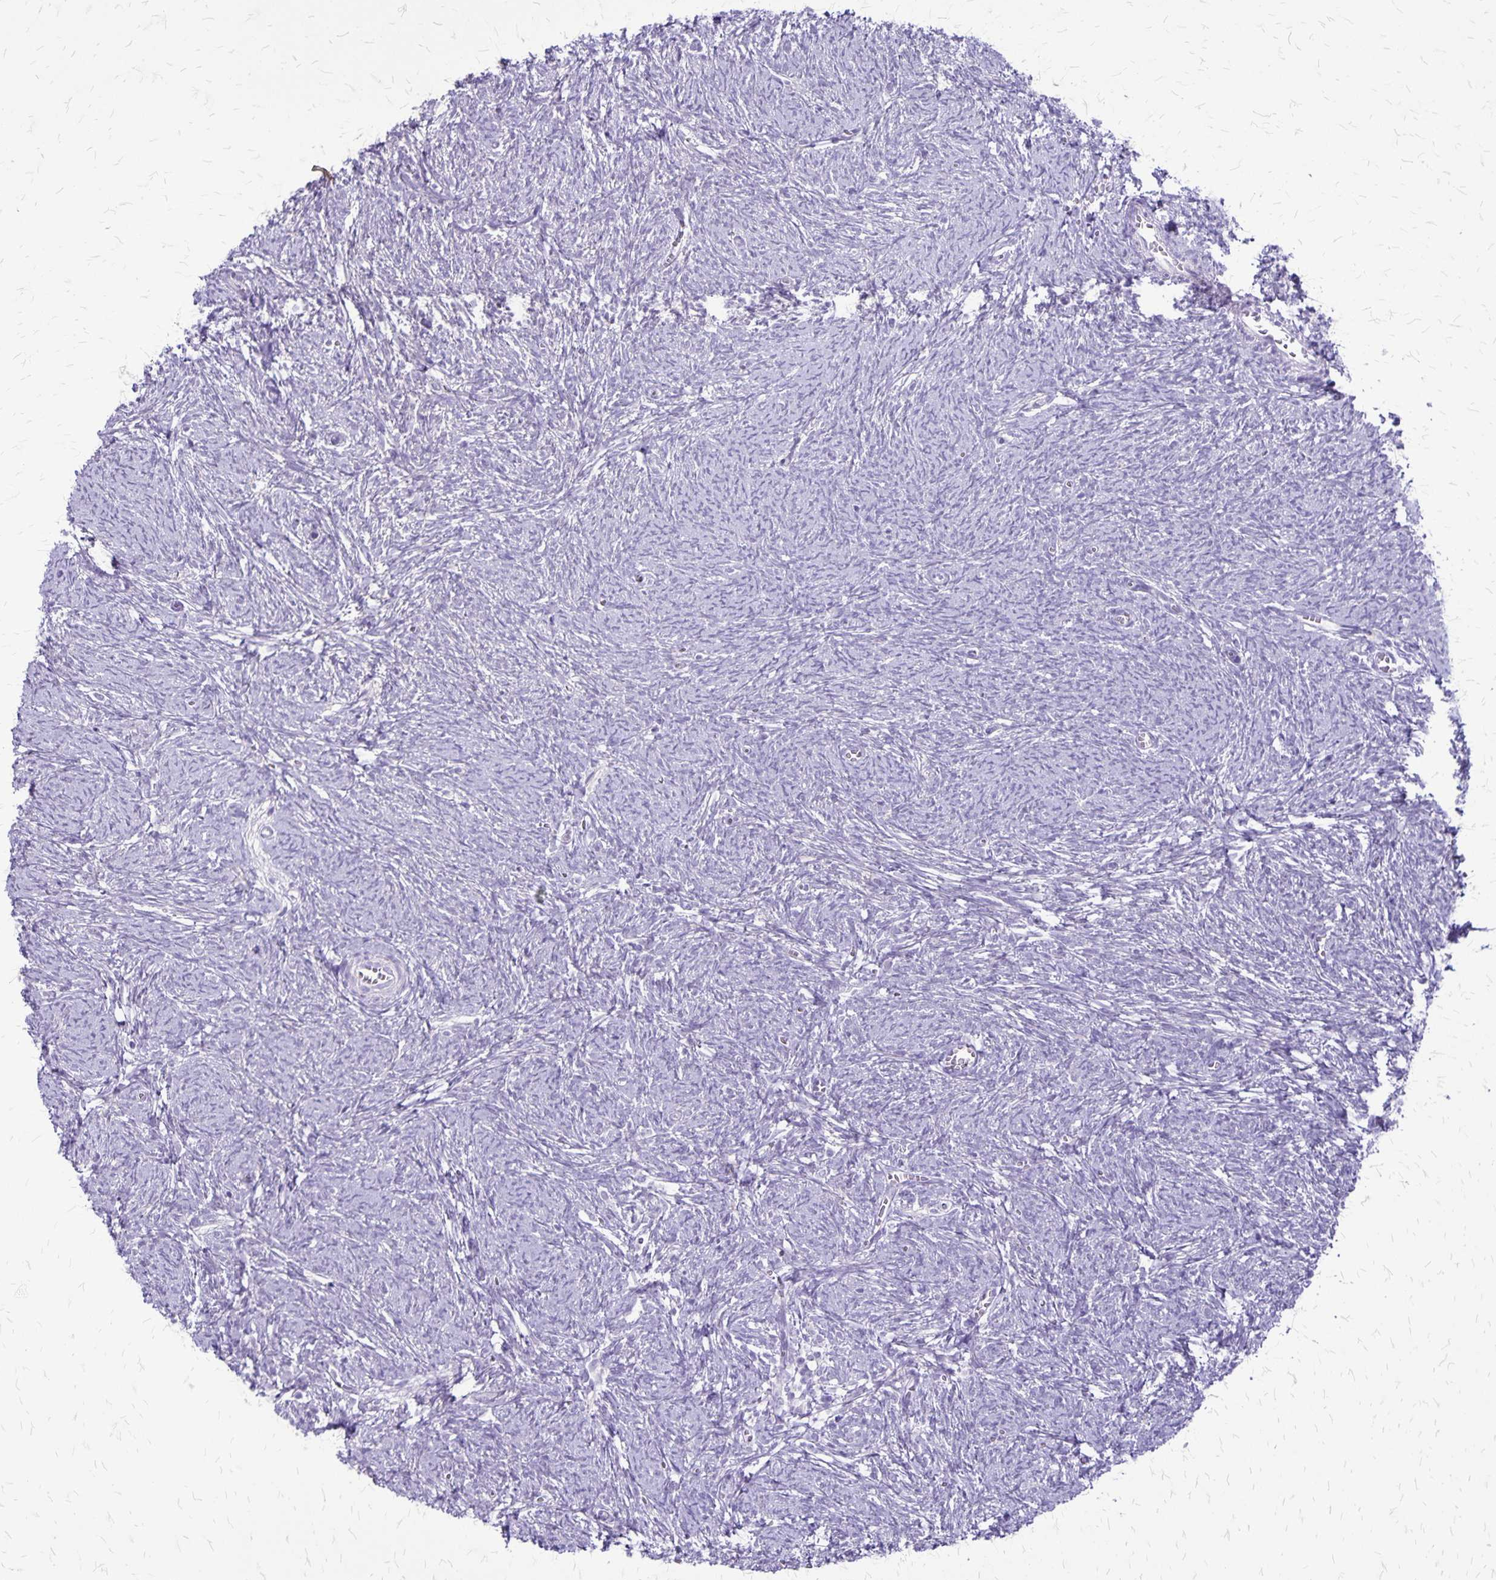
{"staining": {"intensity": "negative", "quantity": "none", "location": "none"}, "tissue": "ovary", "cell_type": "Ovarian stroma cells", "image_type": "normal", "snomed": [{"axis": "morphology", "description": "Normal tissue, NOS"}, {"axis": "topography", "description": "Ovary"}], "caption": "The micrograph displays no staining of ovarian stroma cells in normal ovary.", "gene": "PLXNB3", "patient": {"sex": "female", "age": 41}}